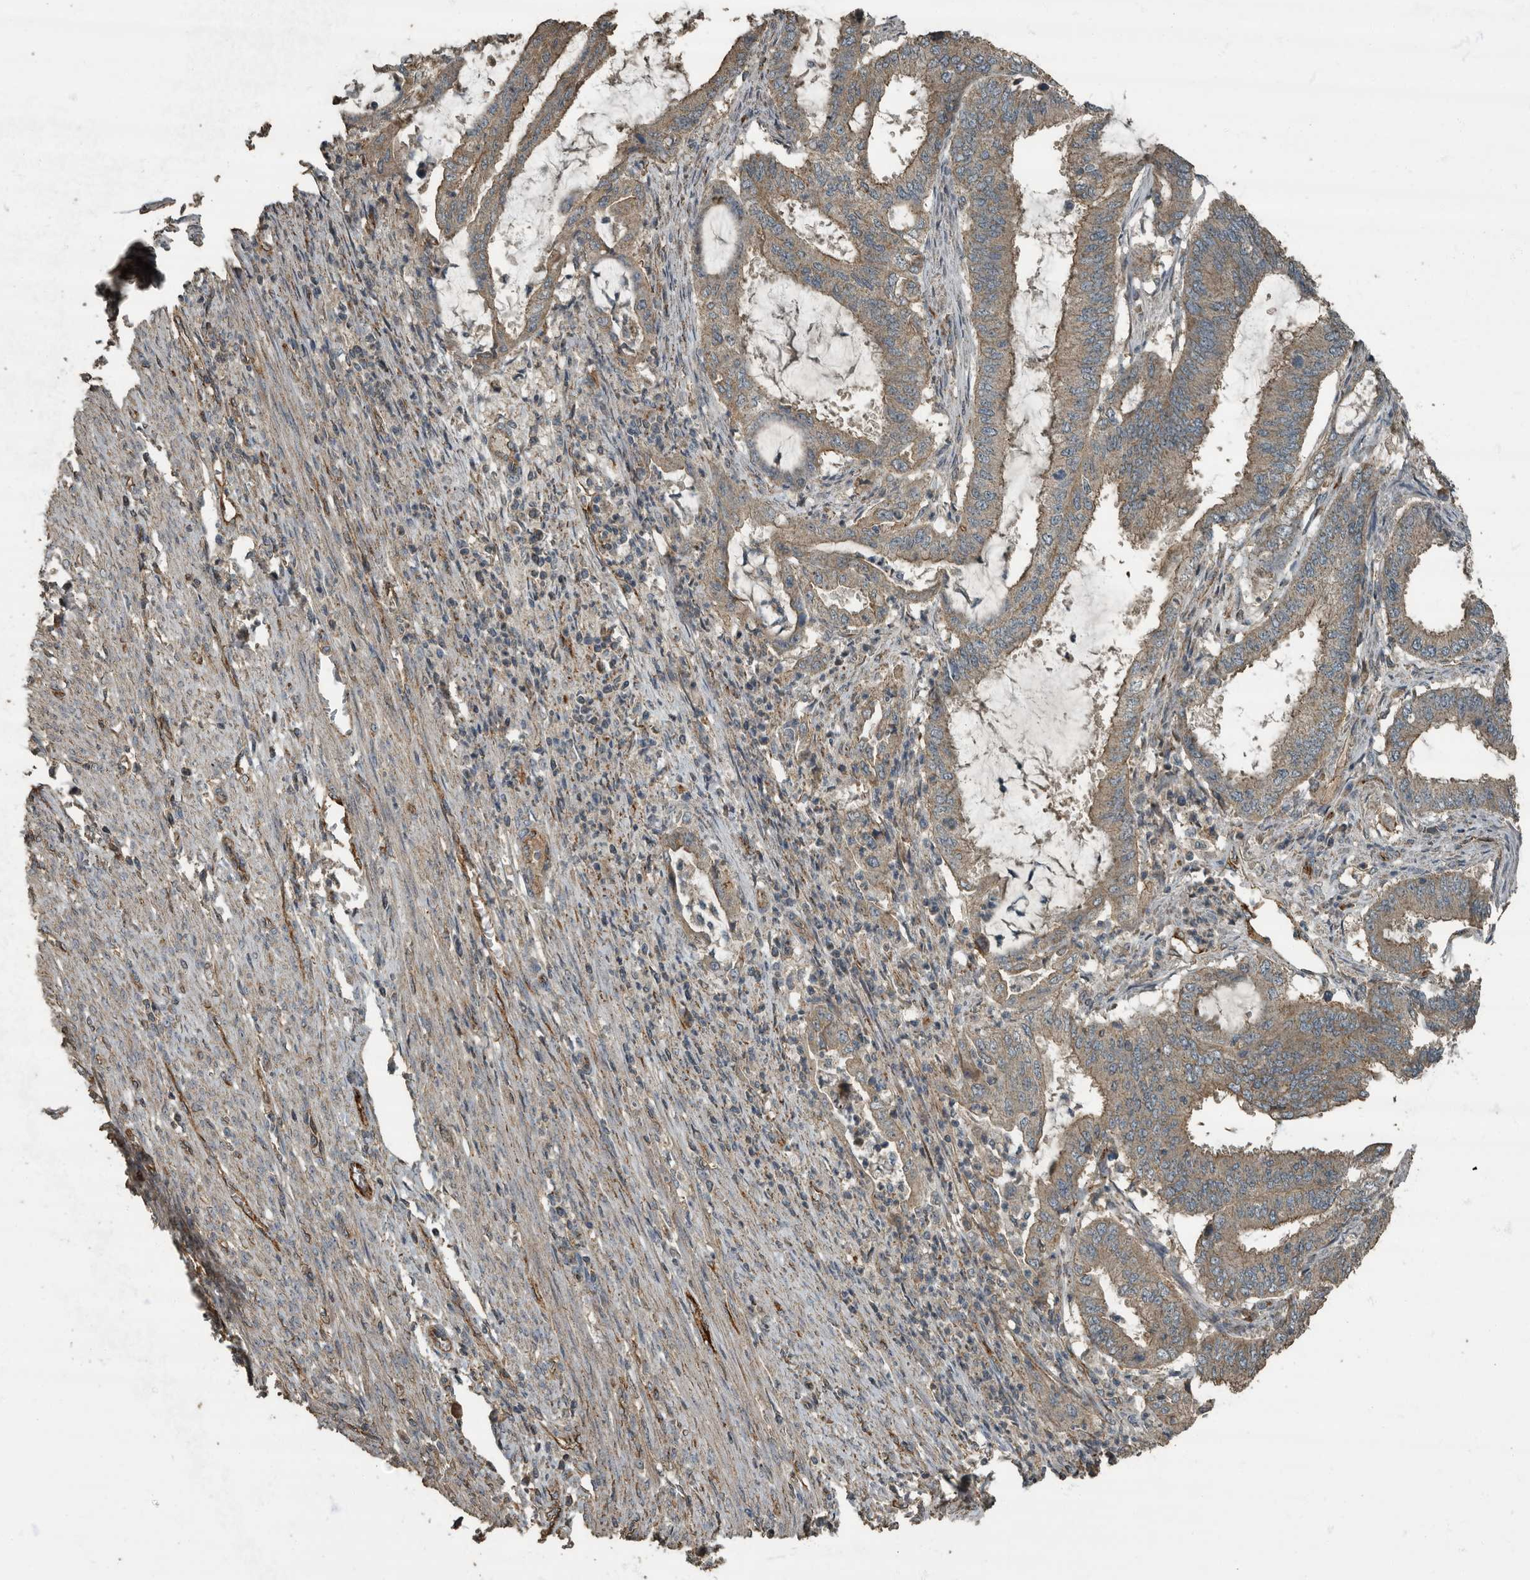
{"staining": {"intensity": "weak", "quantity": ">75%", "location": "cytoplasmic/membranous"}, "tissue": "endometrial cancer", "cell_type": "Tumor cells", "image_type": "cancer", "snomed": [{"axis": "morphology", "description": "Adenocarcinoma, NOS"}, {"axis": "topography", "description": "Endometrium"}], "caption": "Tumor cells demonstrate low levels of weak cytoplasmic/membranous staining in about >75% of cells in endometrial adenocarcinoma. (brown staining indicates protein expression, while blue staining denotes nuclei).", "gene": "IL15RA", "patient": {"sex": "female", "age": 51}}